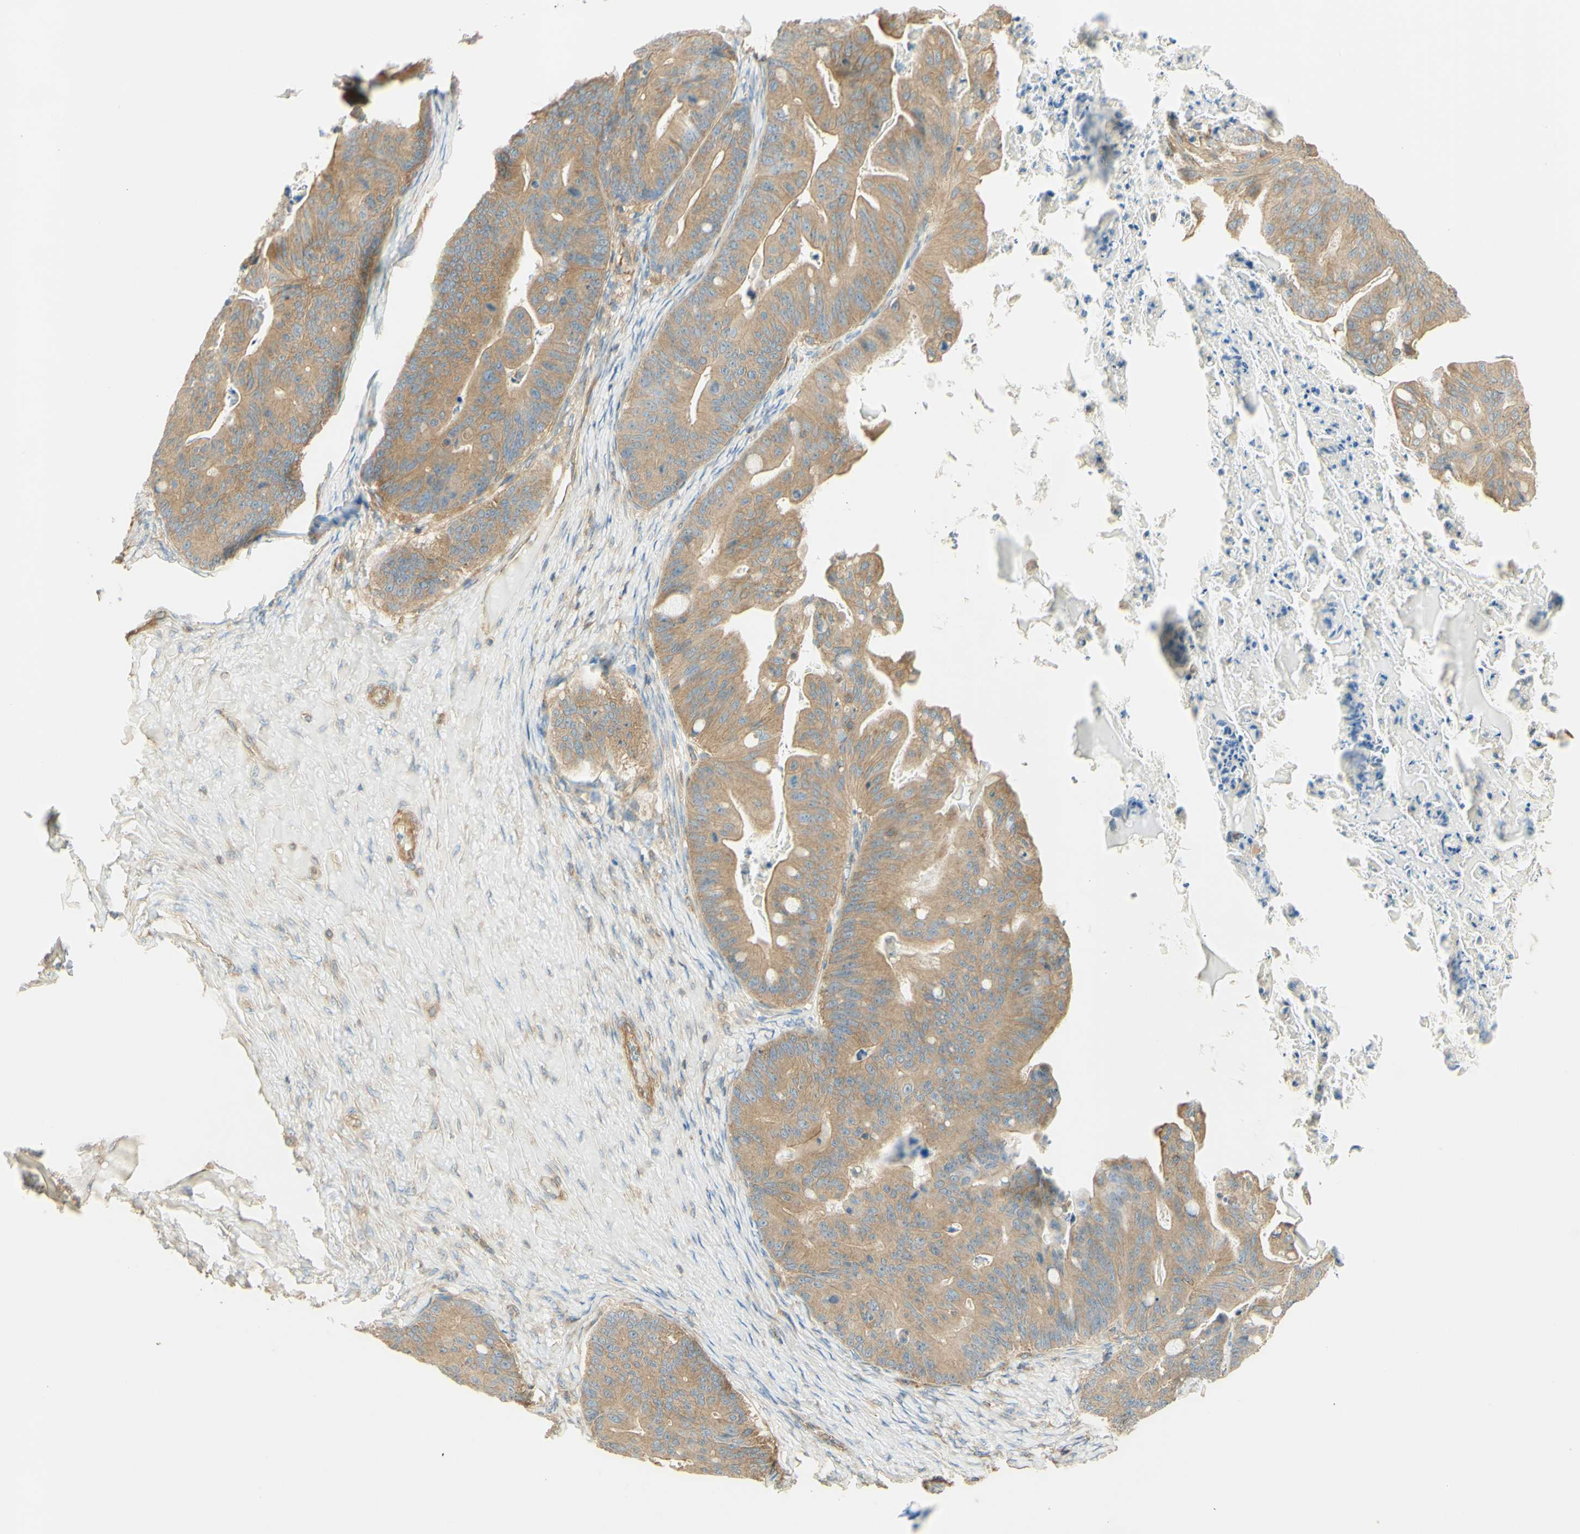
{"staining": {"intensity": "moderate", "quantity": ">75%", "location": "cytoplasmic/membranous"}, "tissue": "ovarian cancer", "cell_type": "Tumor cells", "image_type": "cancer", "snomed": [{"axis": "morphology", "description": "Cystadenocarcinoma, mucinous, NOS"}, {"axis": "topography", "description": "Ovary"}], "caption": "Protein staining of mucinous cystadenocarcinoma (ovarian) tissue exhibits moderate cytoplasmic/membranous staining in about >75% of tumor cells.", "gene": "IKBKG", "patient": {"sex": "female", "age": 37}}